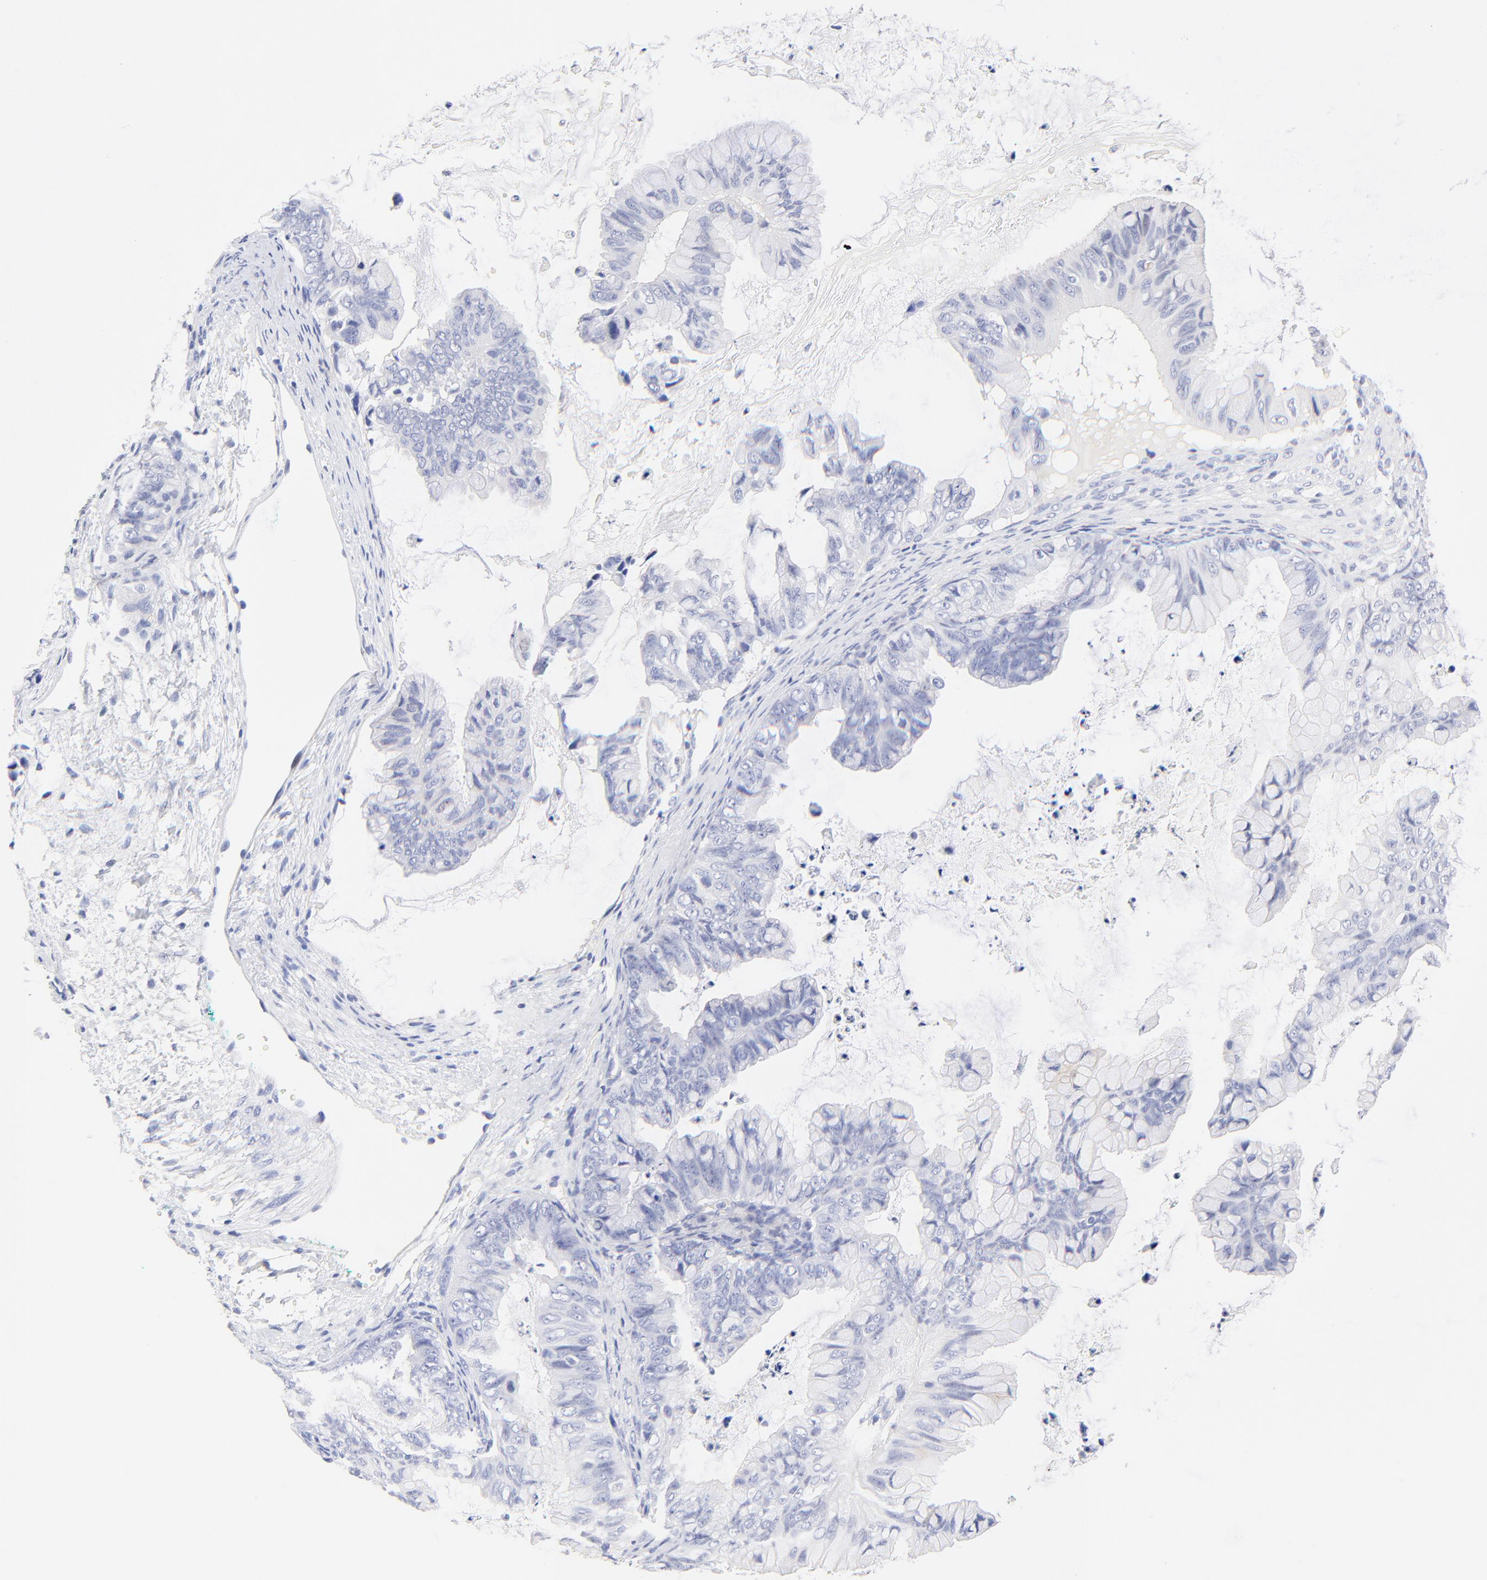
{"staining": {"intensity": "negative", "quantity": "none", "location": "none"}, "tissue": "ovarian cancer", "cell_type": "Tumor cells", "image_type": "cancer", "snomed": [{"axis": "morphology", "description": "Cystadenocarcinoma, mucinous, NOS"}, {"axis": "topography", "description": "Ovary"}], "caption": "This histopathology image is of ovarian cancer (mucinous cystadenocarcinoma) stained with immunohistochemistry (IHC) to label a protein in brown with the nuclei are counter-stained blue. There is no staining in tumor cells. The staining was performed using DAB to visualize the protein expression in brown, while the nuclei were stained in blue with hematoxylin (Magnification: 20x).", "gene": "SULT4A1", "patient": {"sex": "female", "age": 36}}